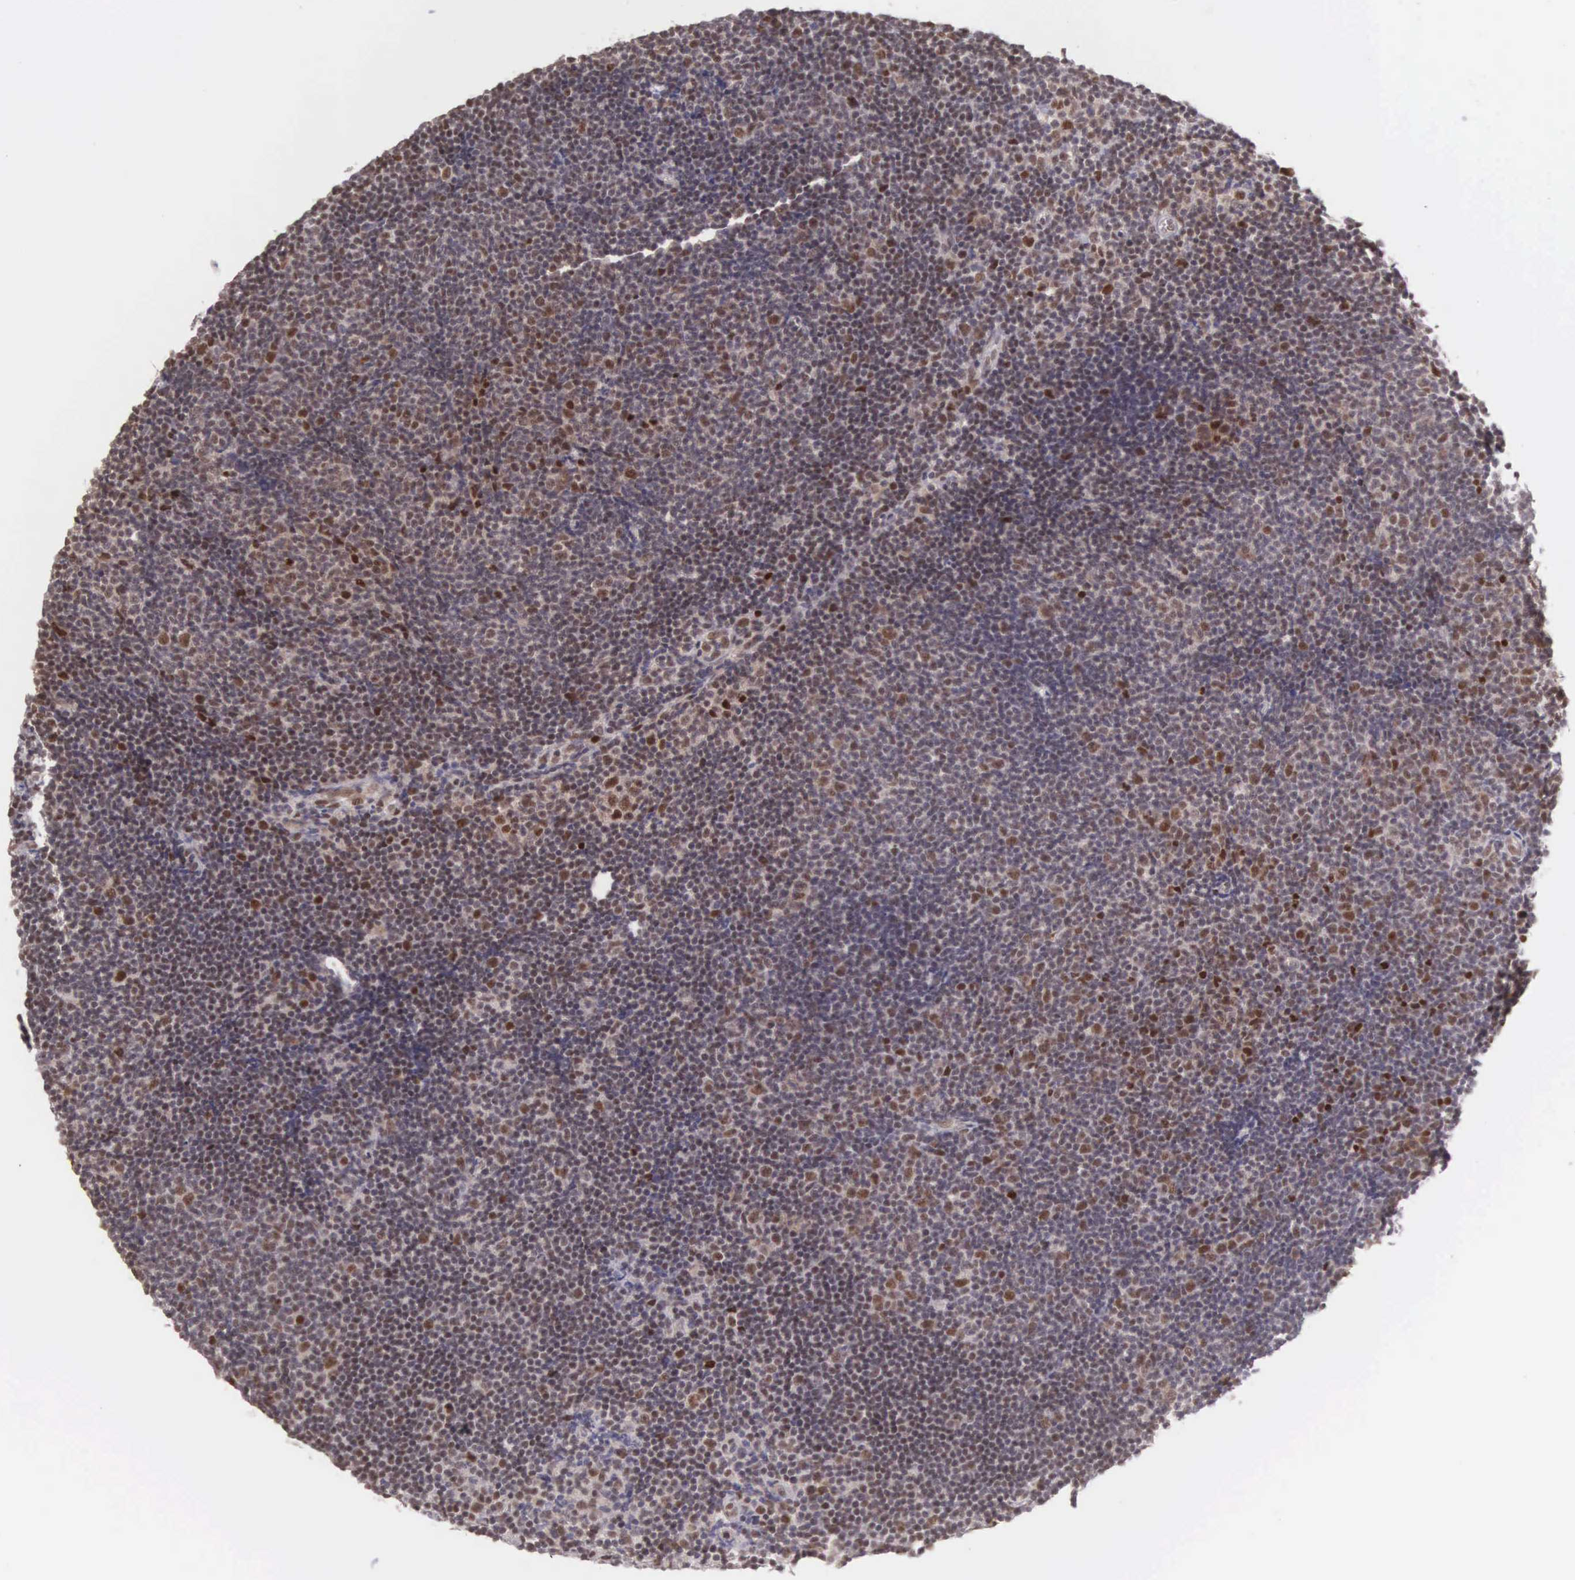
{"staining": {"intensity": "strong", "quantity": "25%-75%", "location": "nuclear"}, "tissue": "lymphoma", "cell_type": "Tumor cells", "image_type": "cancer", "snomed": [{"axis": "morphology", "description": "Malignant lymphoma, non-Hodgkin's type, Low grade"}, {"axis": "topography", "description": "Lymph node"}], "caption": "Strong nuclear protein expression is seen in about 25%-75% of tumor cells in malignant lymphoma, non-Hodgkin's type (low-grade).", "gene": "CCDC117", "patient": {"sex": "male", "age": 49}}